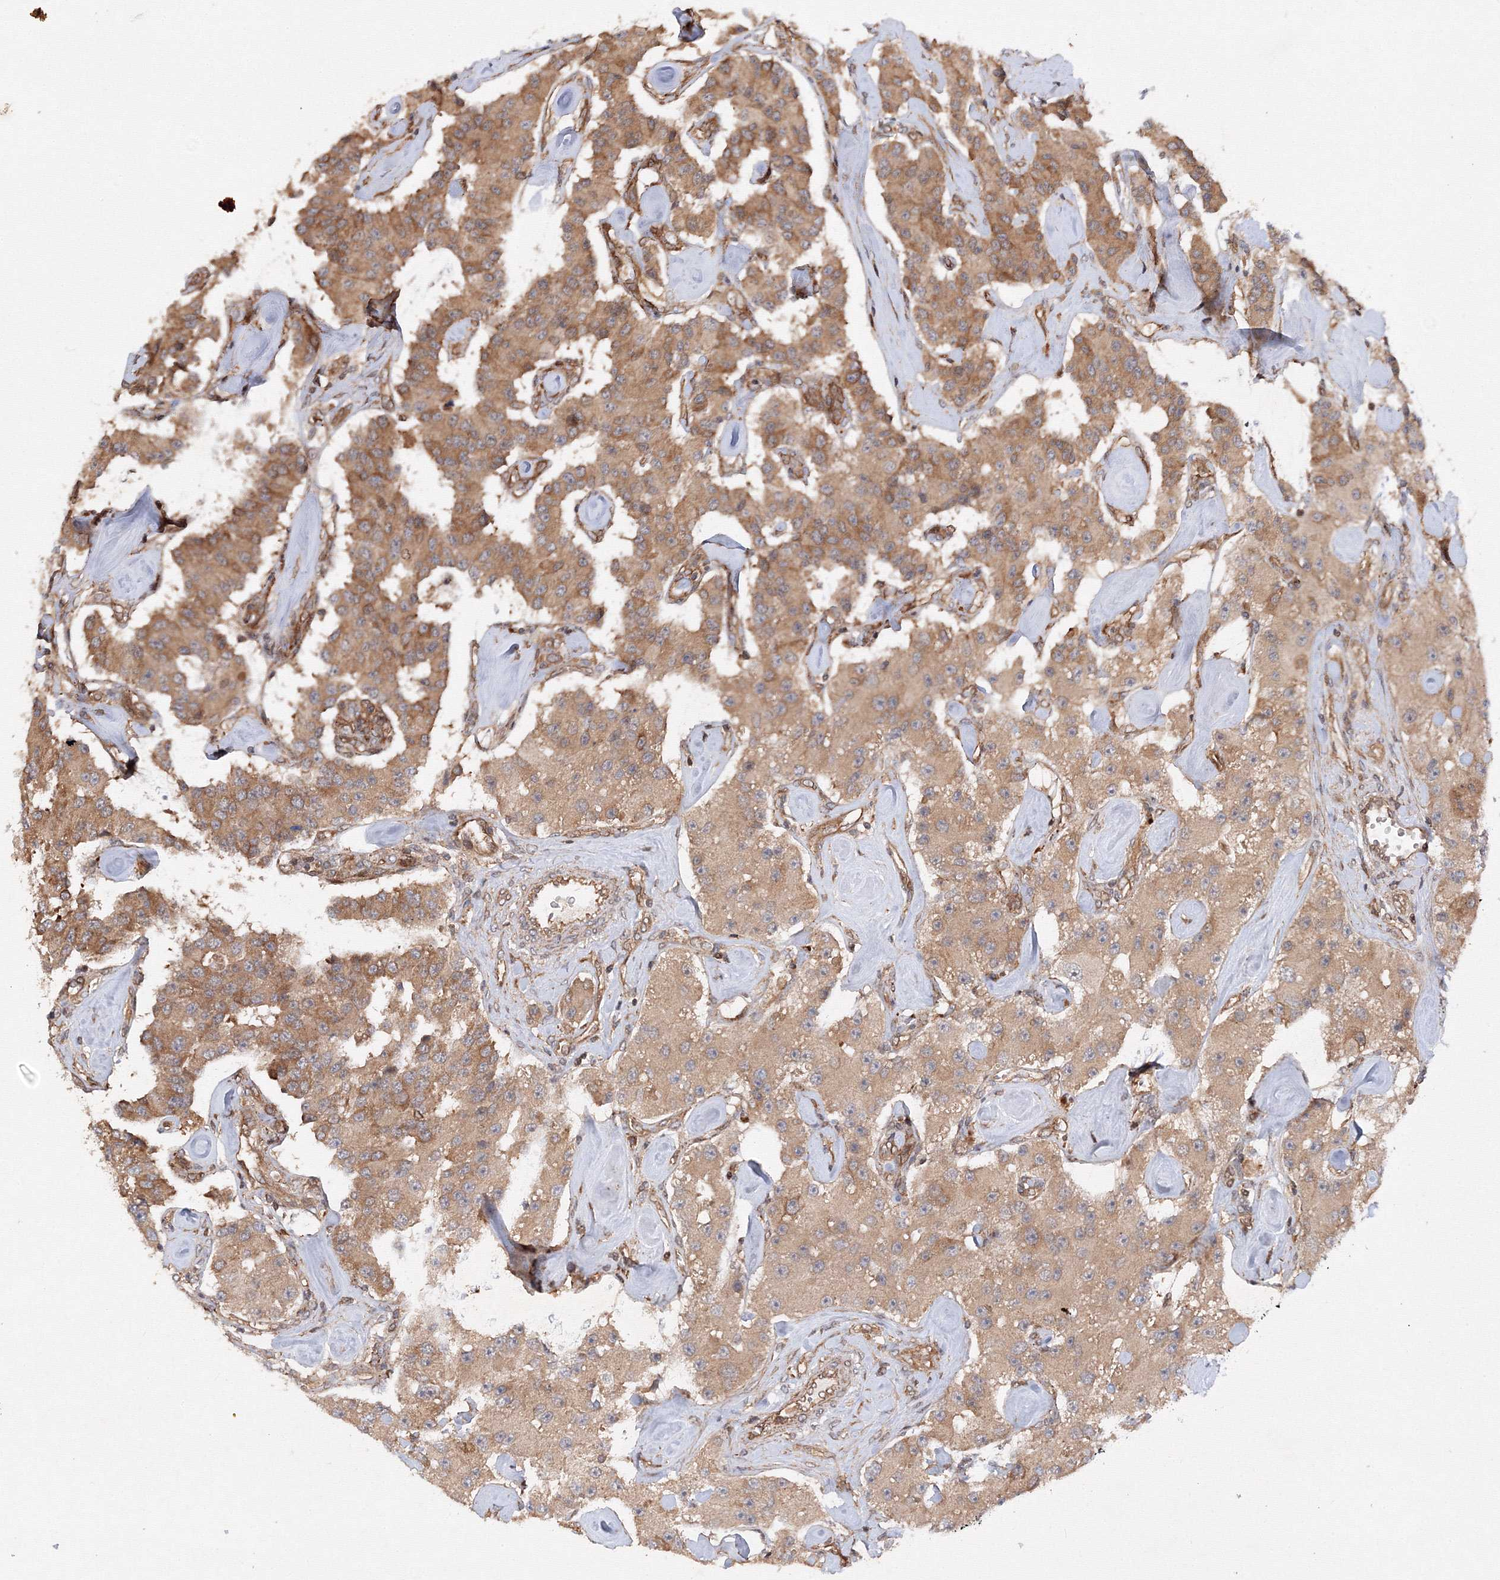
{"staining": {"intensity": "moderate", "quantity": "25%-75%", "location": "cytoplasmic/membranous"}, "tissue": "carcinoid", "cell_type": "Tumor cells", "image_type": "cancer", "snomed": [{"axis": "morphology", "description": "Carcinoid, malignant, NOS"}, {"axis": "topography", "description": "Pancreas"}], "caption": "The image reveals staining of malignant carcinoid, revealing moderate cytoplasmic/membranous protein positivity (brown color) within tumor cells.", "gene": "DCTD", "patient": {"sex": "male", "age": 41}}